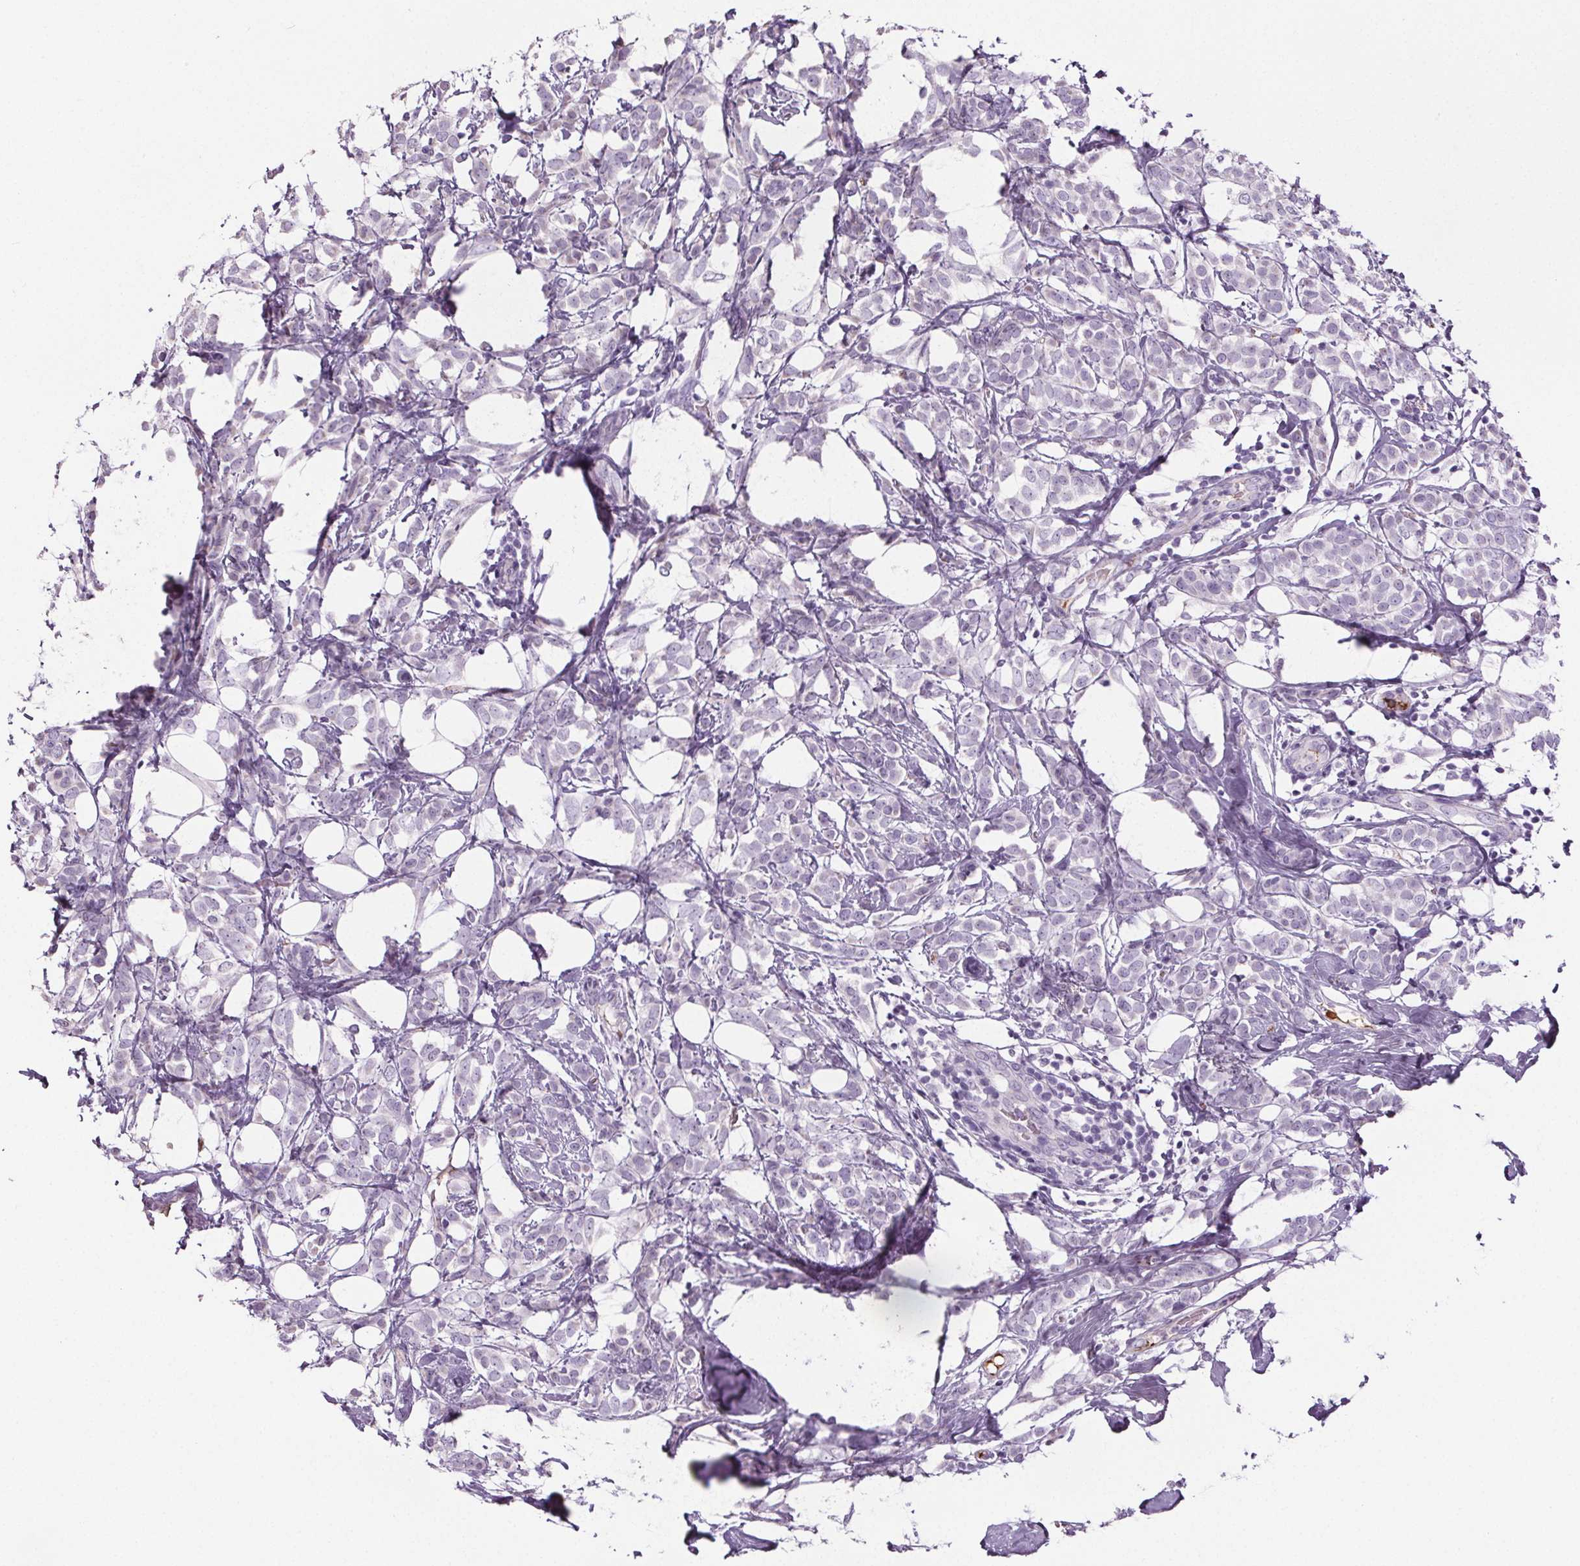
{"staining": {"intensity": "negative", "quantity": "none", "location": "none"}, "tissue": "breast cancer", "cell_type": "Tumor cells", "image_type": "cancer", "snomed": [{"axis": "morphology", "description": "Lobular carcinoma"}, {"axis": "topography", "description": "Breast"}], "caption": "IHC image of neoplastic tissue: breast cancer stained with DAB (3,3'-diaminobenzidine) displays no significant protein expression in tumor cells. (DAB IHC with hematoxylin counter stain).", "gene": "CD5L", "patient": {"sex": "female", "age": 49}}